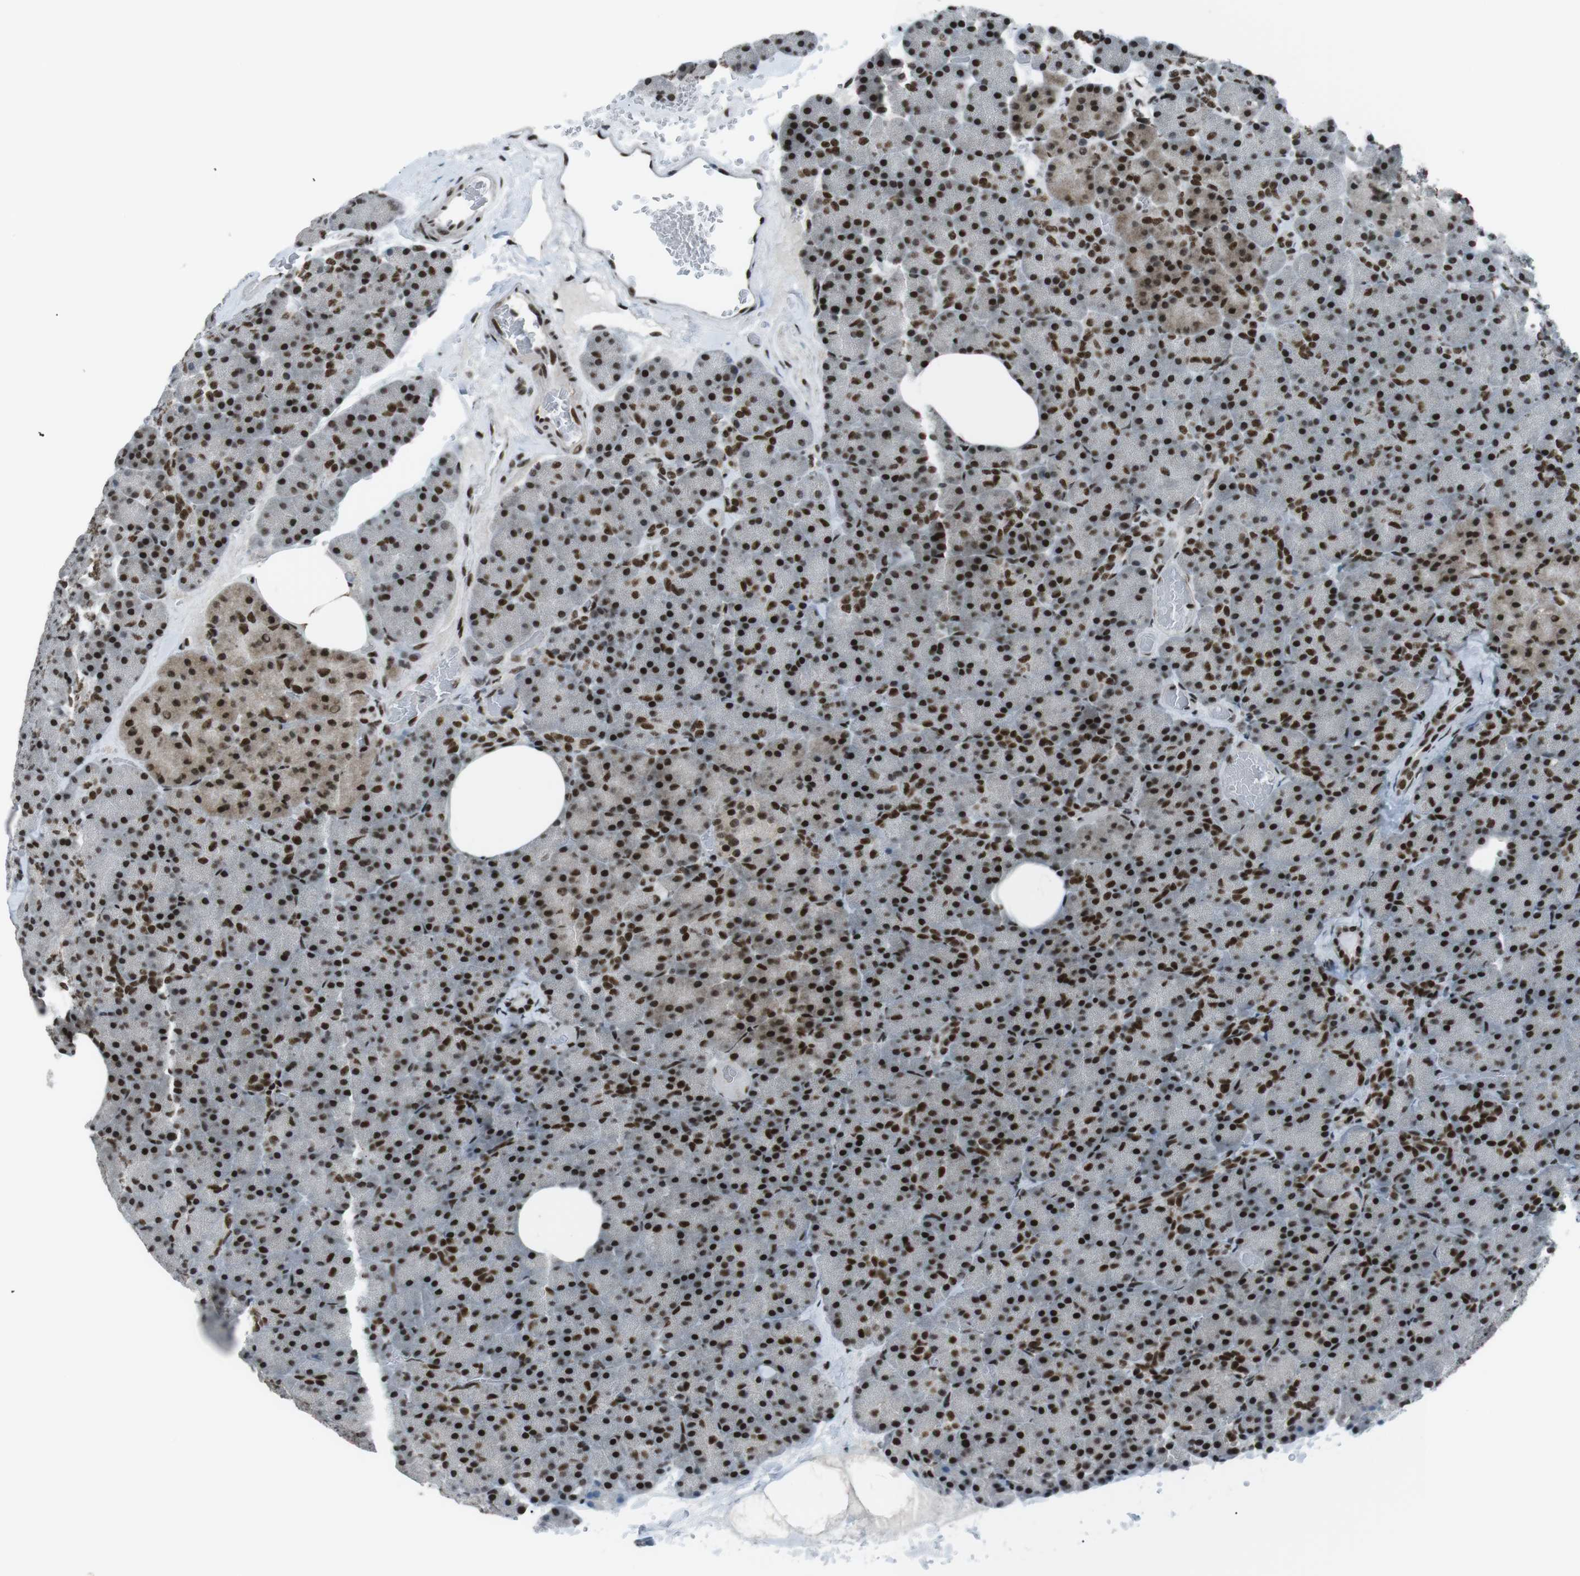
{"staining": {"intensity": "strong", "quantity": ">75%", "location": "cytoplasmic/membranous,nuclear"}, "tissue": "pancreas", "cell_type": "Exocrine glandular cells", "image_type": "normal", "snomed": [{"axis": "morphology", "description": "Normal tissue, NOS"}, {"axis": "topography", "description": "Pancreas"}], "caption": "High-magnification brightfield microscopy of unremarkable pancreas stained with DAB (3,3'-diaminobenzidine) (brown) and counterstained with hematoxylin (blue). exocrine glandular cells exhibit strong cytoplasmic/membranous,nuclear expression is present in about>75% of cells. (DAB (3,3'-diaminobenzidine) IHC with brightfield microscopy, high magnification).", "gene": "TAF1", "patient": {"sex": "female", "age": 35}}